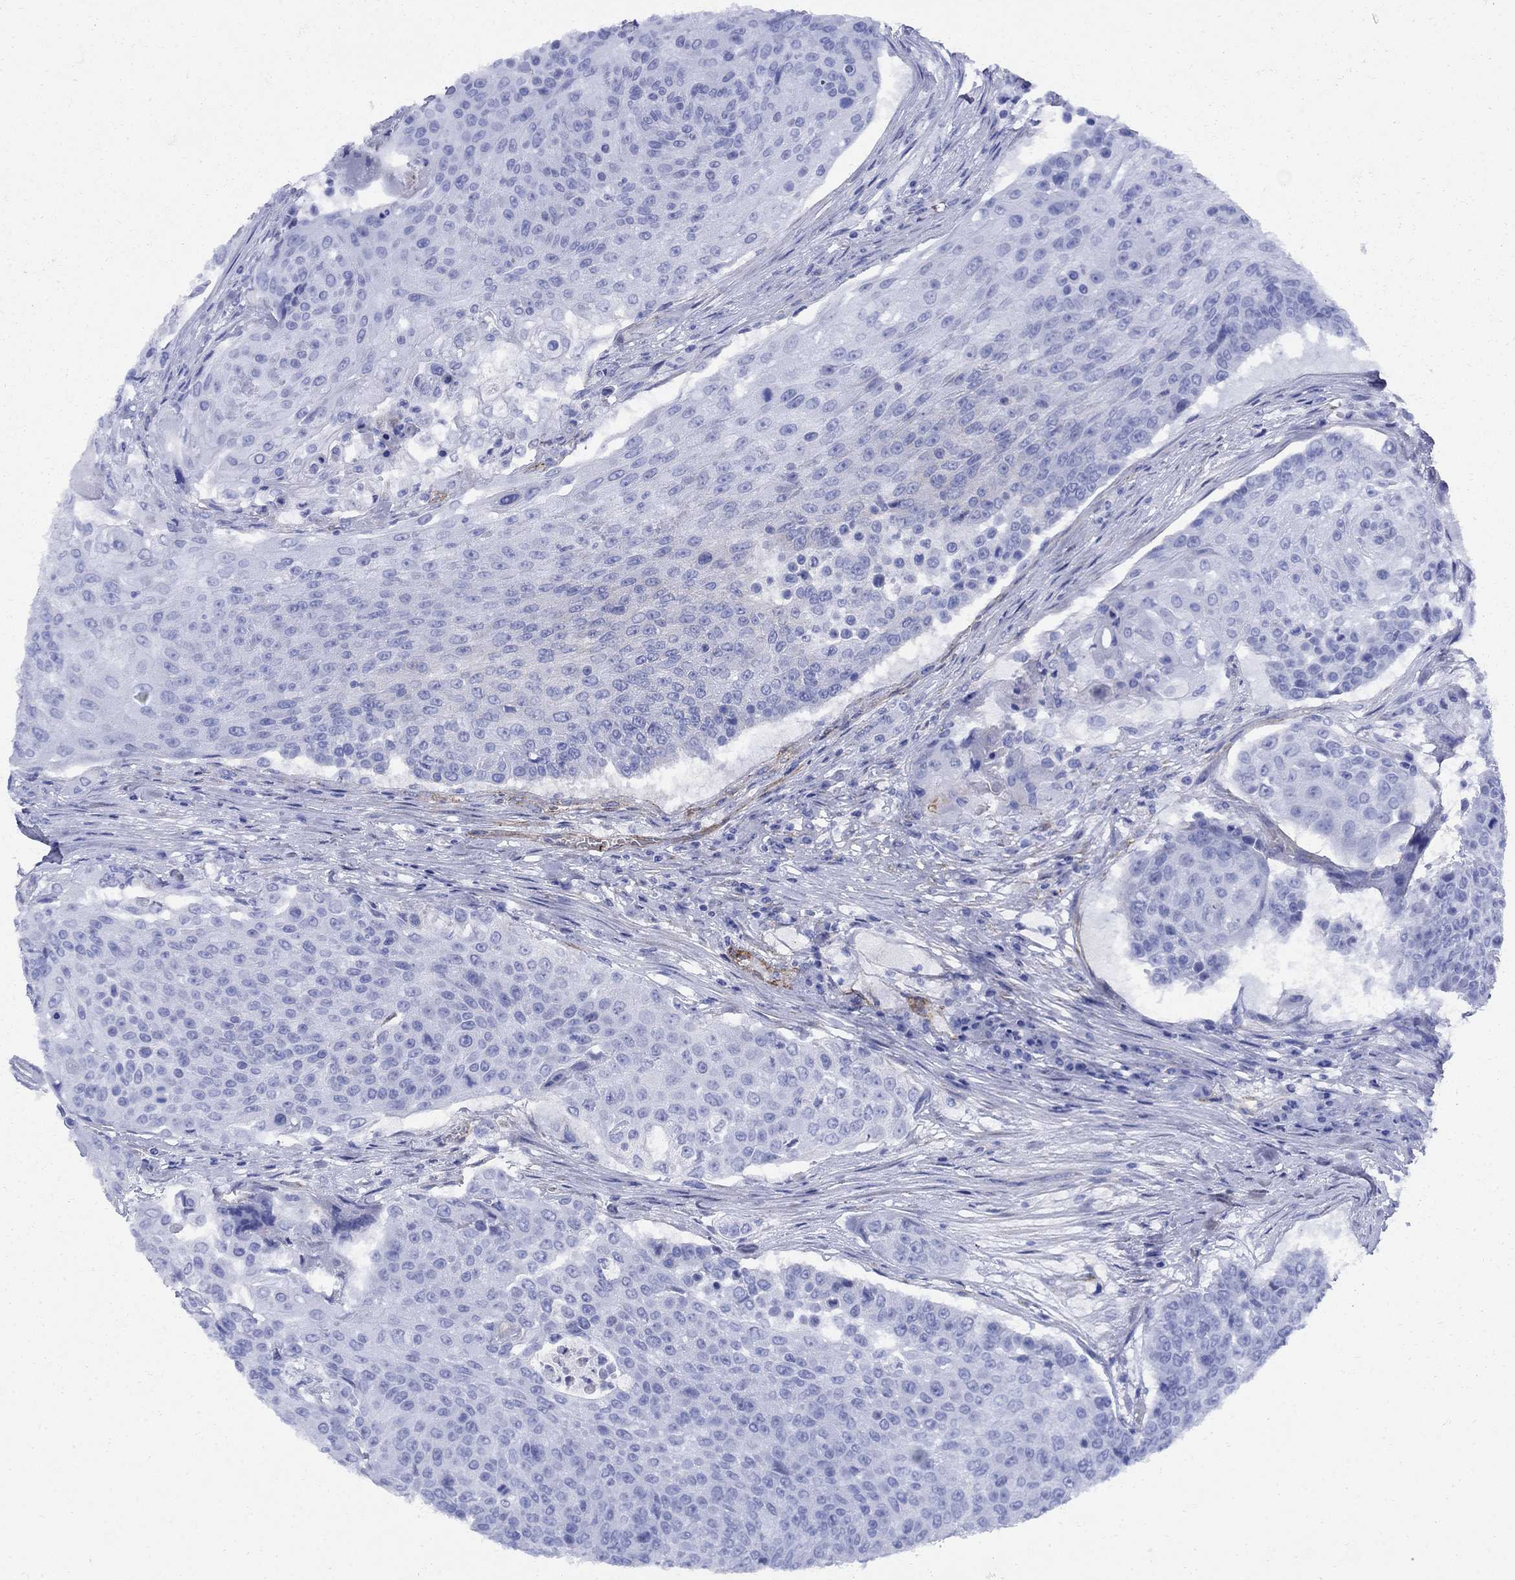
{"staining": {"intensity": "negative", "quantity": "none", "location": "none"}, "tissue": "urothelial cancer", "cell_type": "Tumor cells", "image_type": "cancer", "snomed": [{"axis": "morphology", "description": "Urothelial carcinoma, High grade"}, {"axis": "topography", "description": "Urinary bladder"}], "caption": "Immunohistochemistry (IHC) photomicrograph of neoplastic tissue: urothelial cancer stained with DAB (3,3'-diaminobenzidine) reveals no significant protein positivity in tumor cells.", "gene": "VTN", "patient": {"sex": "female", "age": 63}}